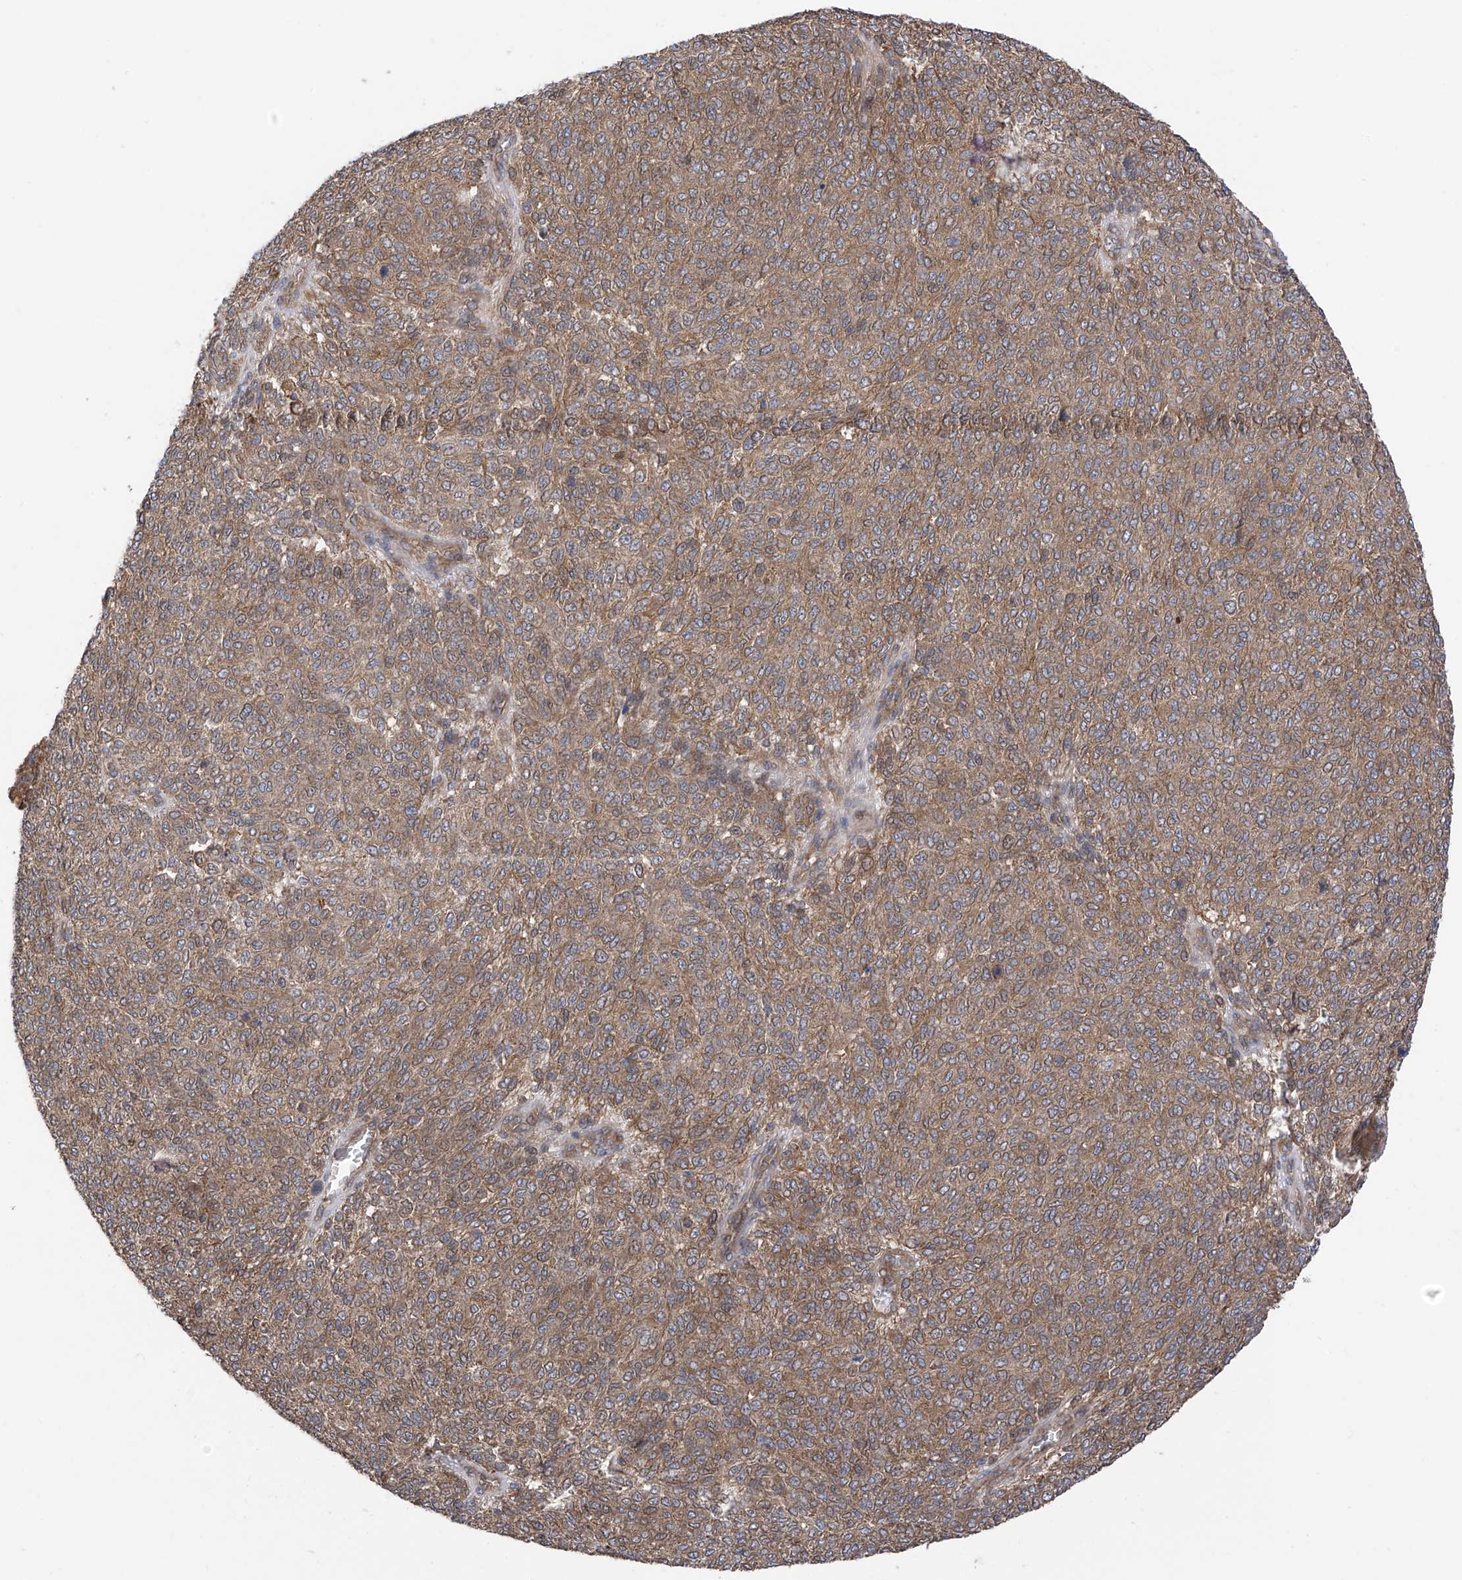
{"staining": {"intensity": "moderate", "quantity": ">75%", "location": "cytoplasmic/membranous"}, "tissue": "melanoma", "cell_type": "Tumor cells", "image_type": "cancer", "snomed": [{"axis": "morphology", "description": "Malignant melanoma, NOS"}, {"axis": "topography", "description": "Skin"}], "caption": "High-magnification brightfield microscopy of melanoma stained with DAB (brown) and counterstained with hematoxylin (blue). tumor cells exhibit moderate cytoplasmic/membranous expression is identified in approximately>75% of cells. (DAB (3,3'-diaminobenzidine) IHC, brown staining for protein, blue staining for nuclei).", "gene": "CHPF", "patient": {"sex": "male", "age": 49}}